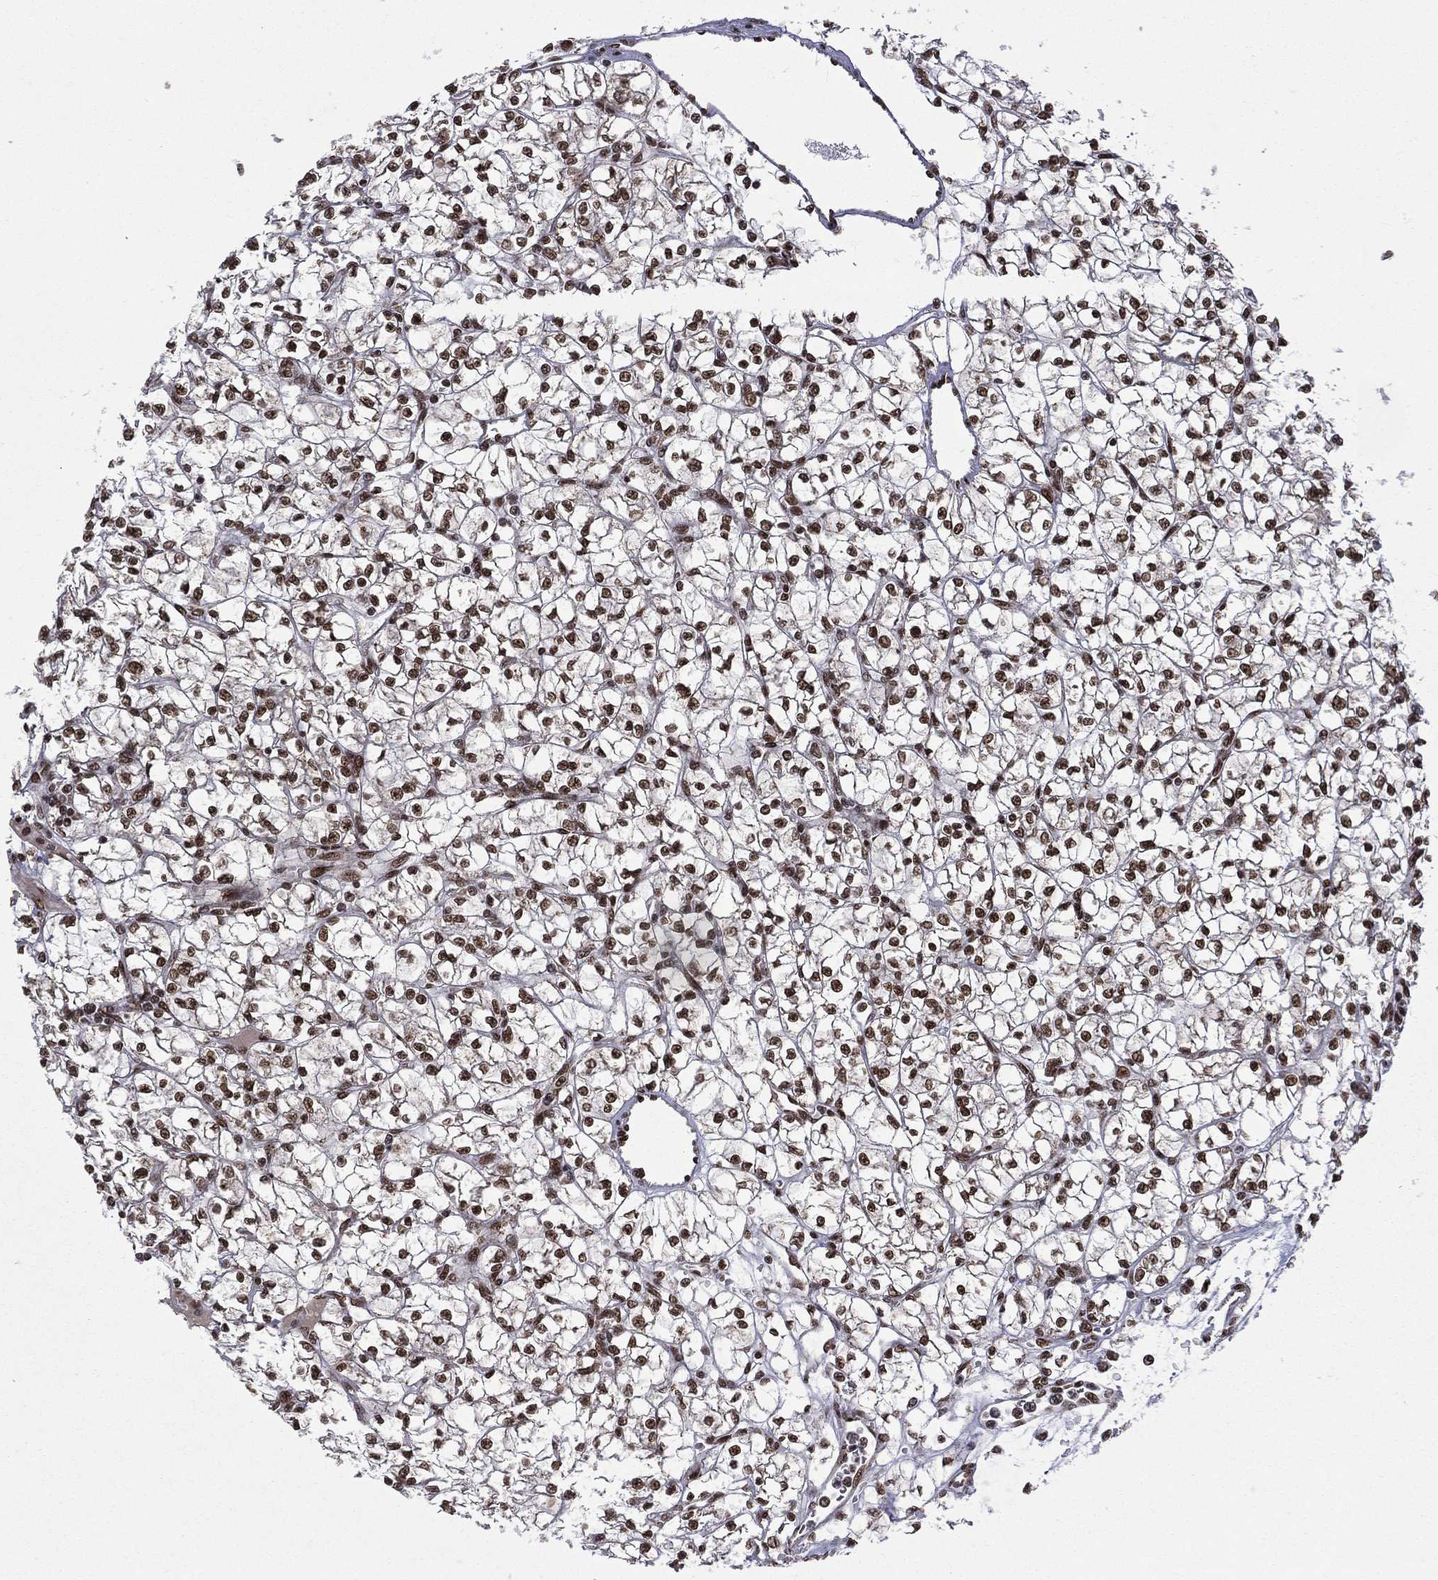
{"staining": {"intensity": "strong", "quantity": ">75%", "location": "nuclear"}, "tissue": "renal cancer", "cell_type": "Tumor cells", "image_type": "cancer", "snomed": [{"axis": "morphology", "description": "Adenocarcinoma, NOS"}, {"axis": "topography", "description": "Kidney"}], "caption": "Immunohistochemical staining of renal cancer exhibits strong nuclear protein expression in about >75% of tumor cells.", "gene": "C5orf24", "patient": {"sex": "female", "age": 64}}